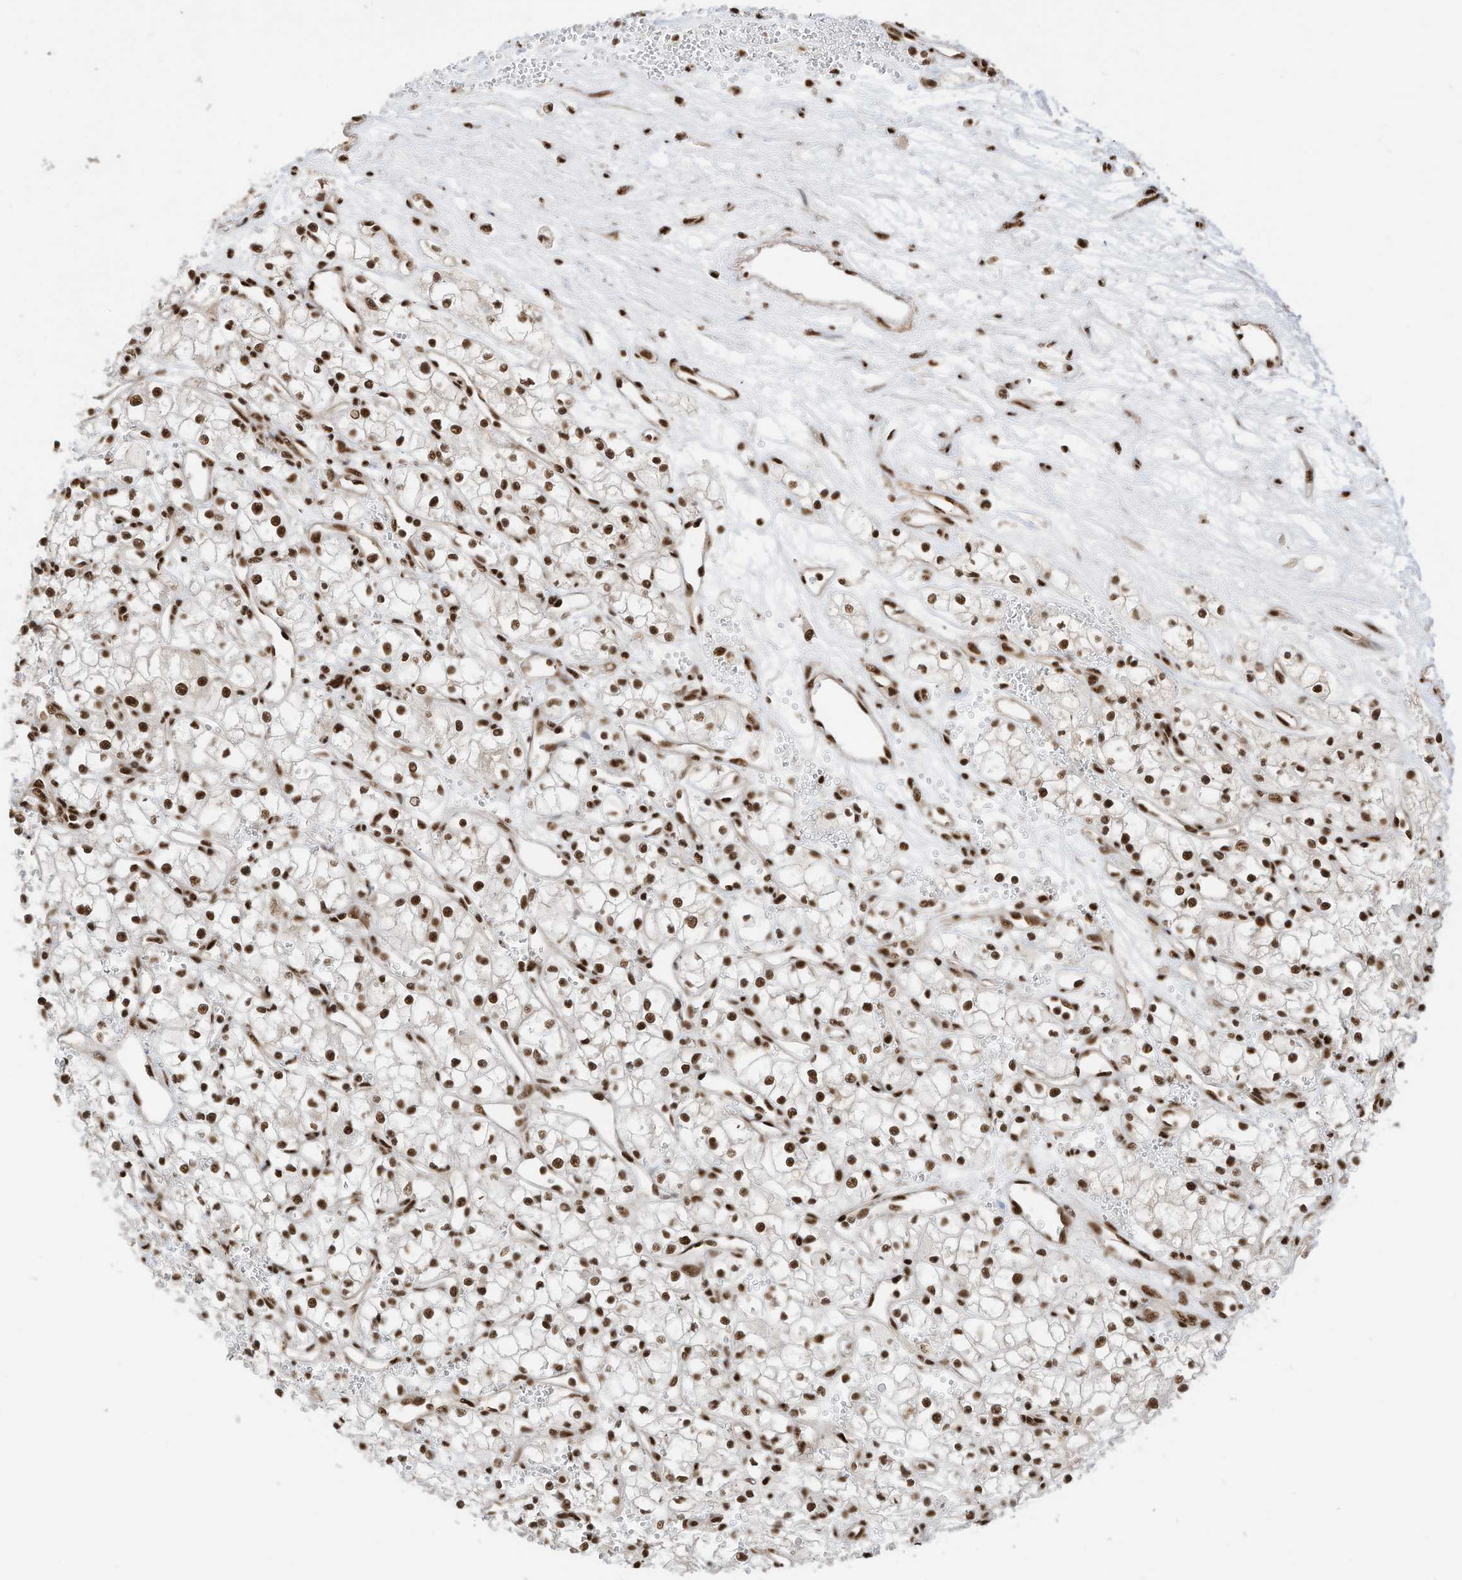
{"staining": {"intensity": "moderate", "quantity": ">75%", "location": "nuclear"}, "tissue": "renal cancer", "cell_type": "Tumor cells", "image_type": "cancer", "snomed": [{"axis": "morphology", "description": "Adenocarcinoma, NOS"}, {"axis": "topography", "description": "Kidney"}], "caption": "This photomicrograph reveals immunohistochemistry staining of human adenocarcinoma (renal), with medium moderate nuclear positivity in approximately >75% of tumor cells.", "gene": "SF3A3", "patient": {"sex": "male", "age": 59}}